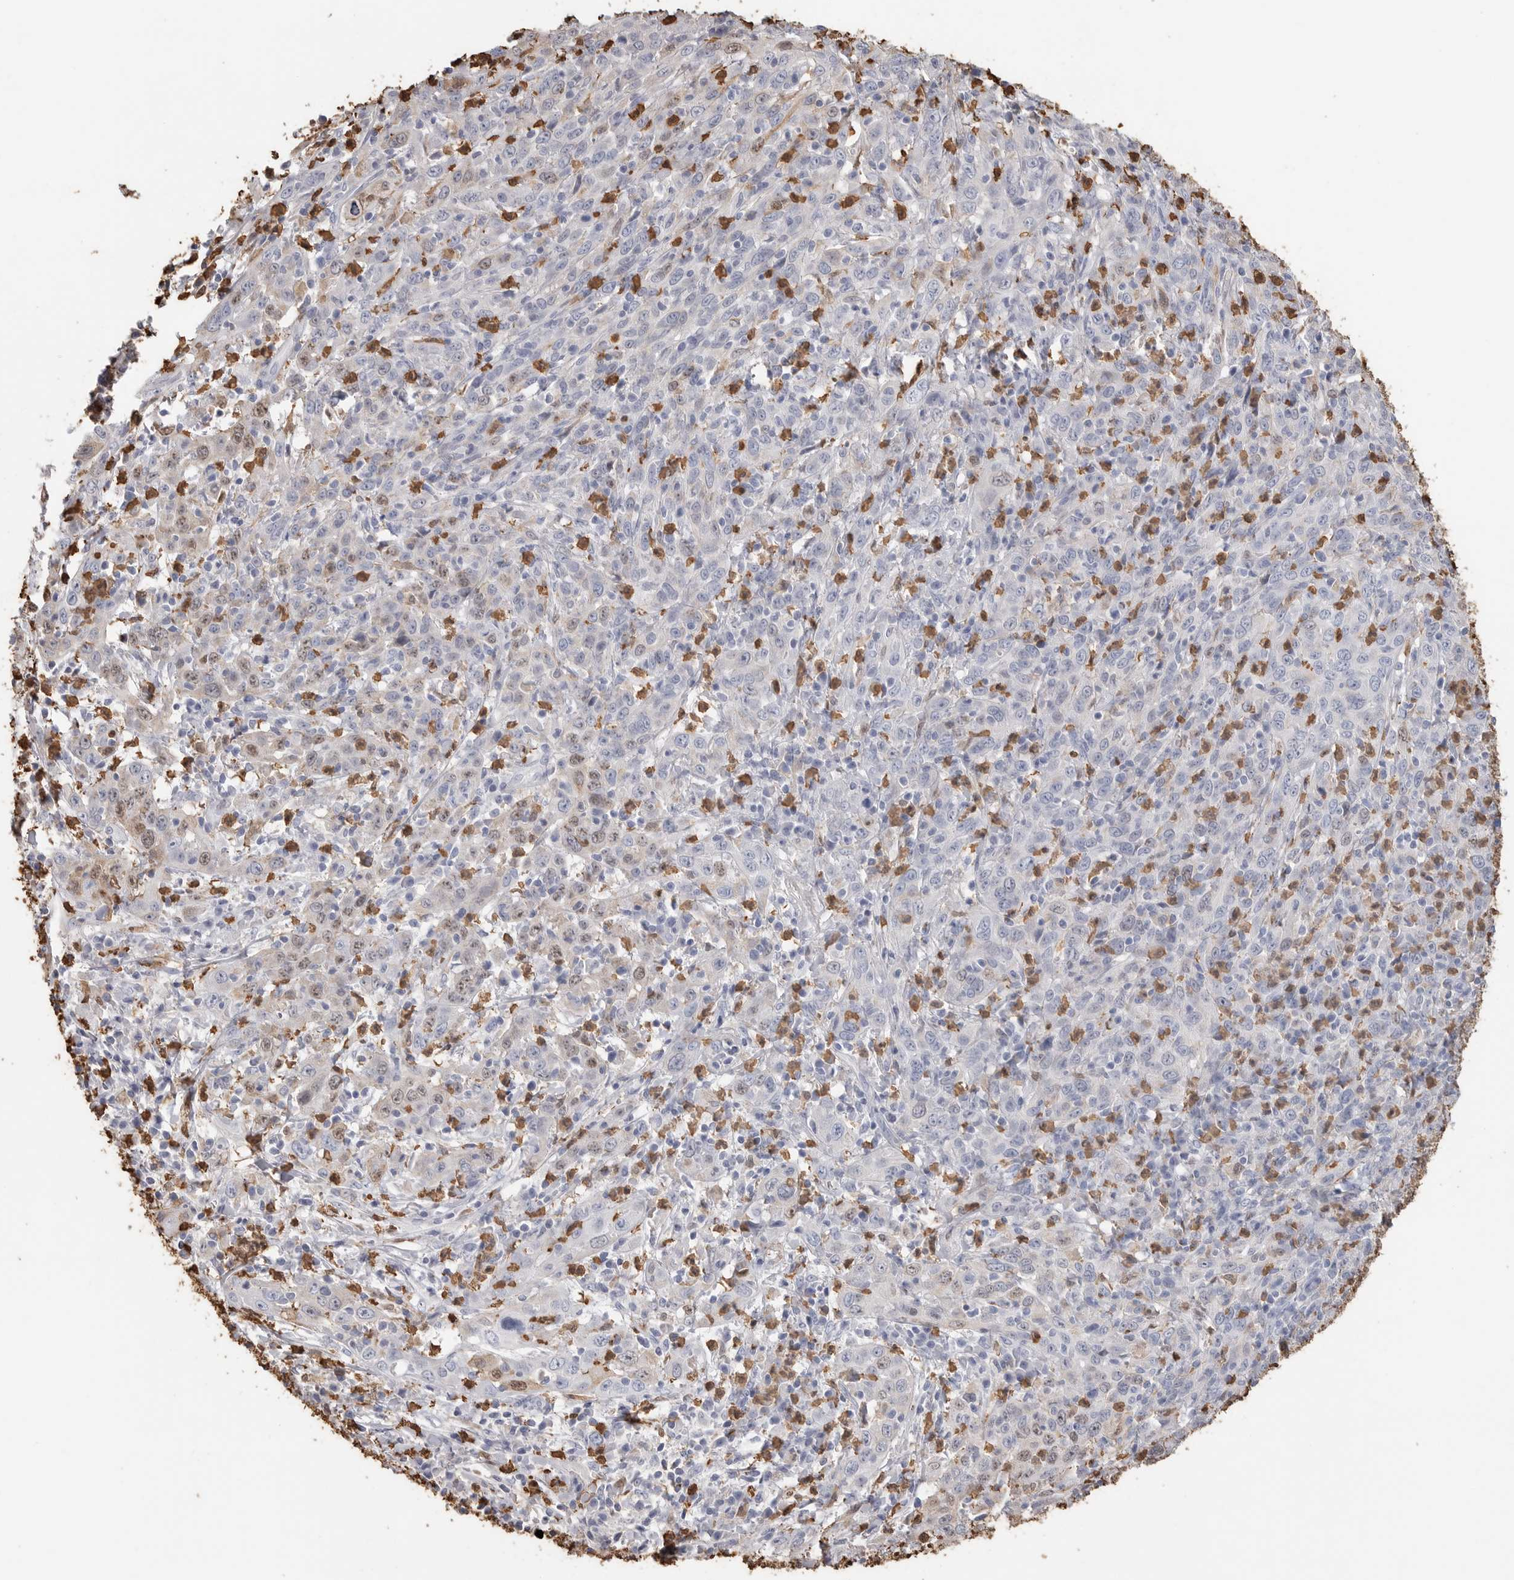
{"staining": {"intensity": "negative", "quantity": "none", "location": "none"}, "tissue": "cervical cancer", "cell_type": "Tumor cells", "image_type": "cancer", "snomed": [{"axis": "morphology", "description": "Squamous cell carcinoma, NOS"}, {"axis": "topography", "description": "Cervix"}], "caption": "IHC micrograph of human cervical cancer stained for a protein (brown), which displays no staining in tumor cells.", "gene": "CYB561D1", "patient": {"sex": "female", "age": 46}}